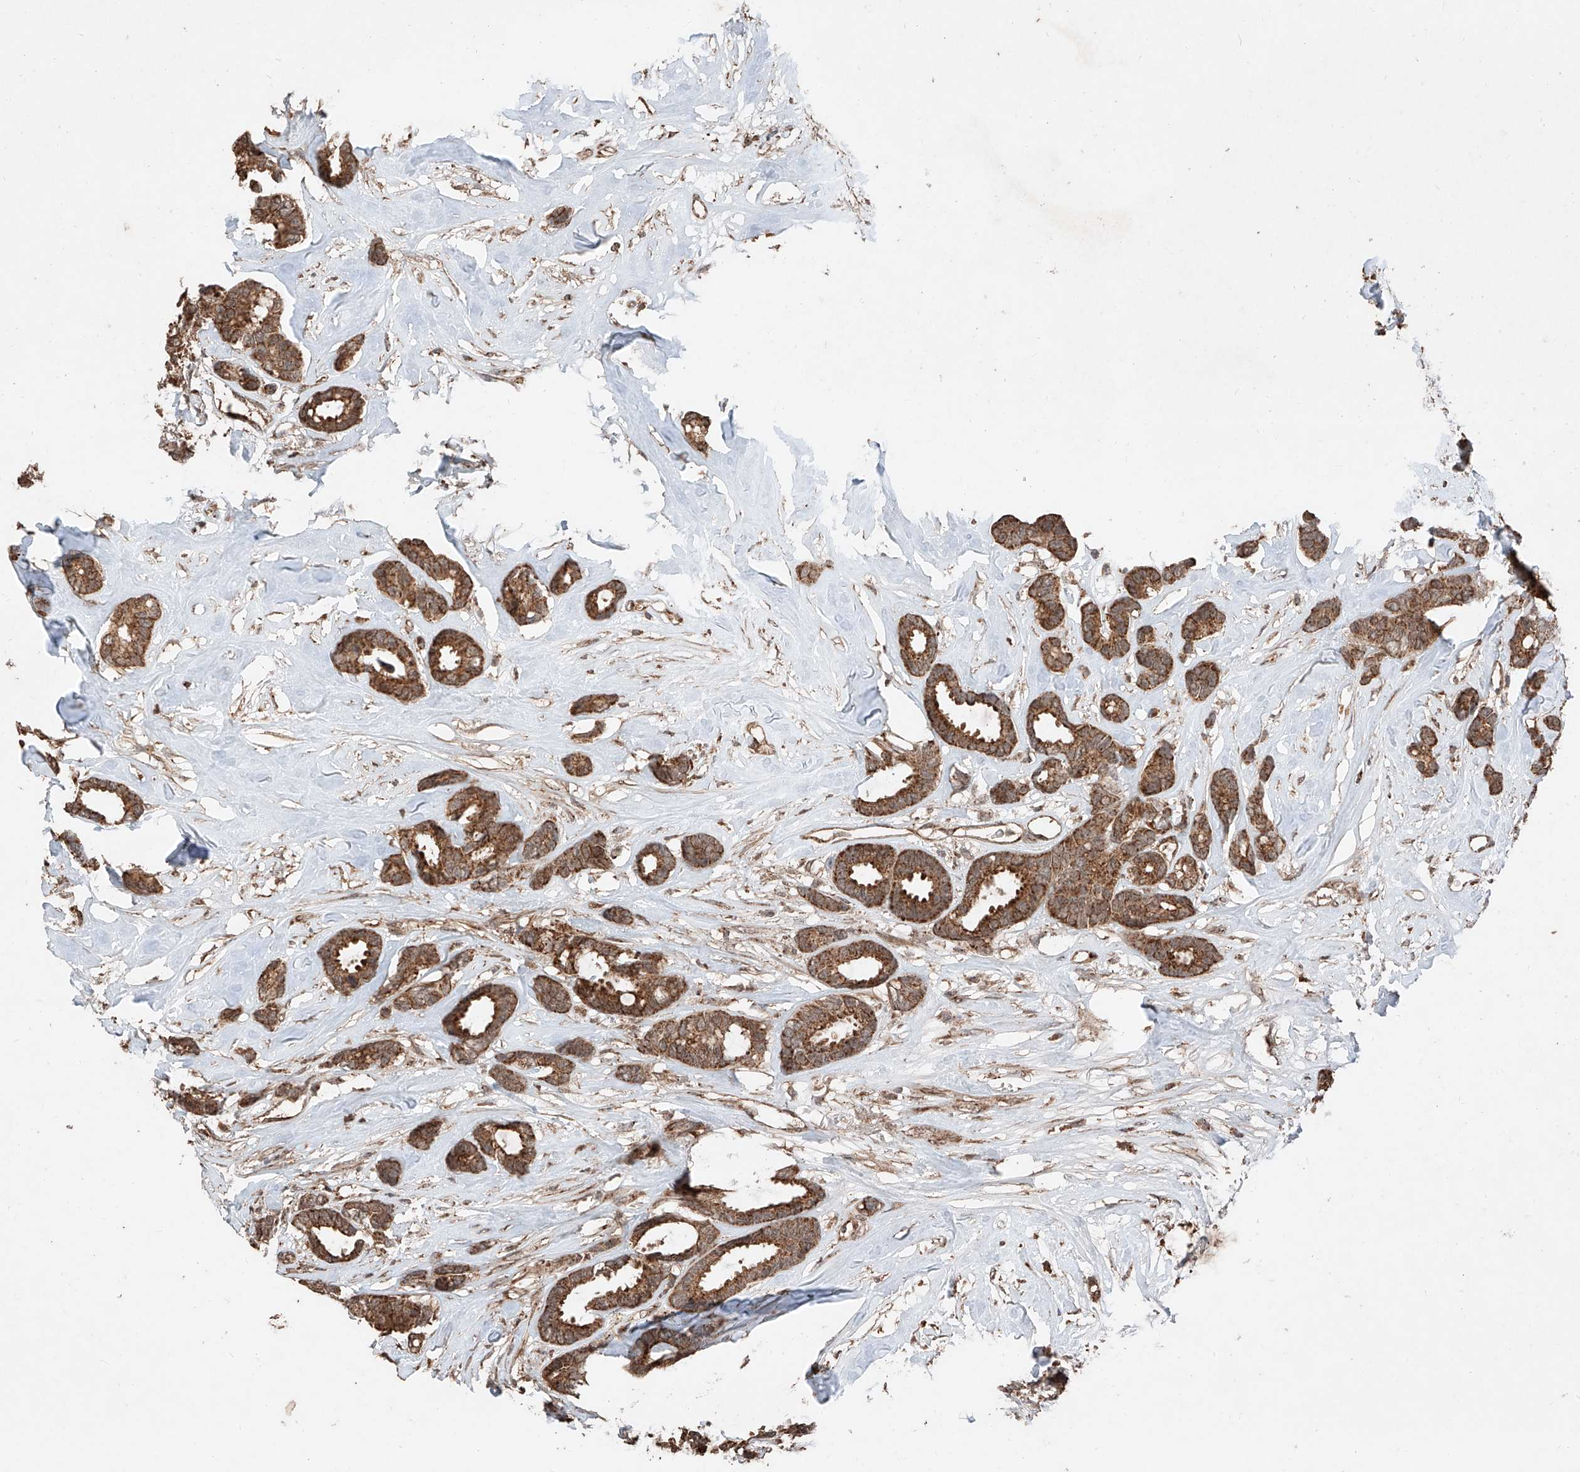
{"staining": {"intensity": "moderate", "quantity": ">75%", "location": "cytoplasmic/membranous"}, "tissue": "breast cancer", "cell_type": "Tumor cells", "image_type": "cancer", "snomed": [{"axis": "morphology", "description": "Duct carcinoma"}, {"axis": "topography", "description": "Breast"}], "caption": "Brown immunohistochemical staining in human breast invasive ductal carcinoma displays moderate cytoplasmic/membranous expression in approximately >75% of tumor cells.", "gene": "ZSCAN29", "patient": {"sex": "female", "age": 87}}